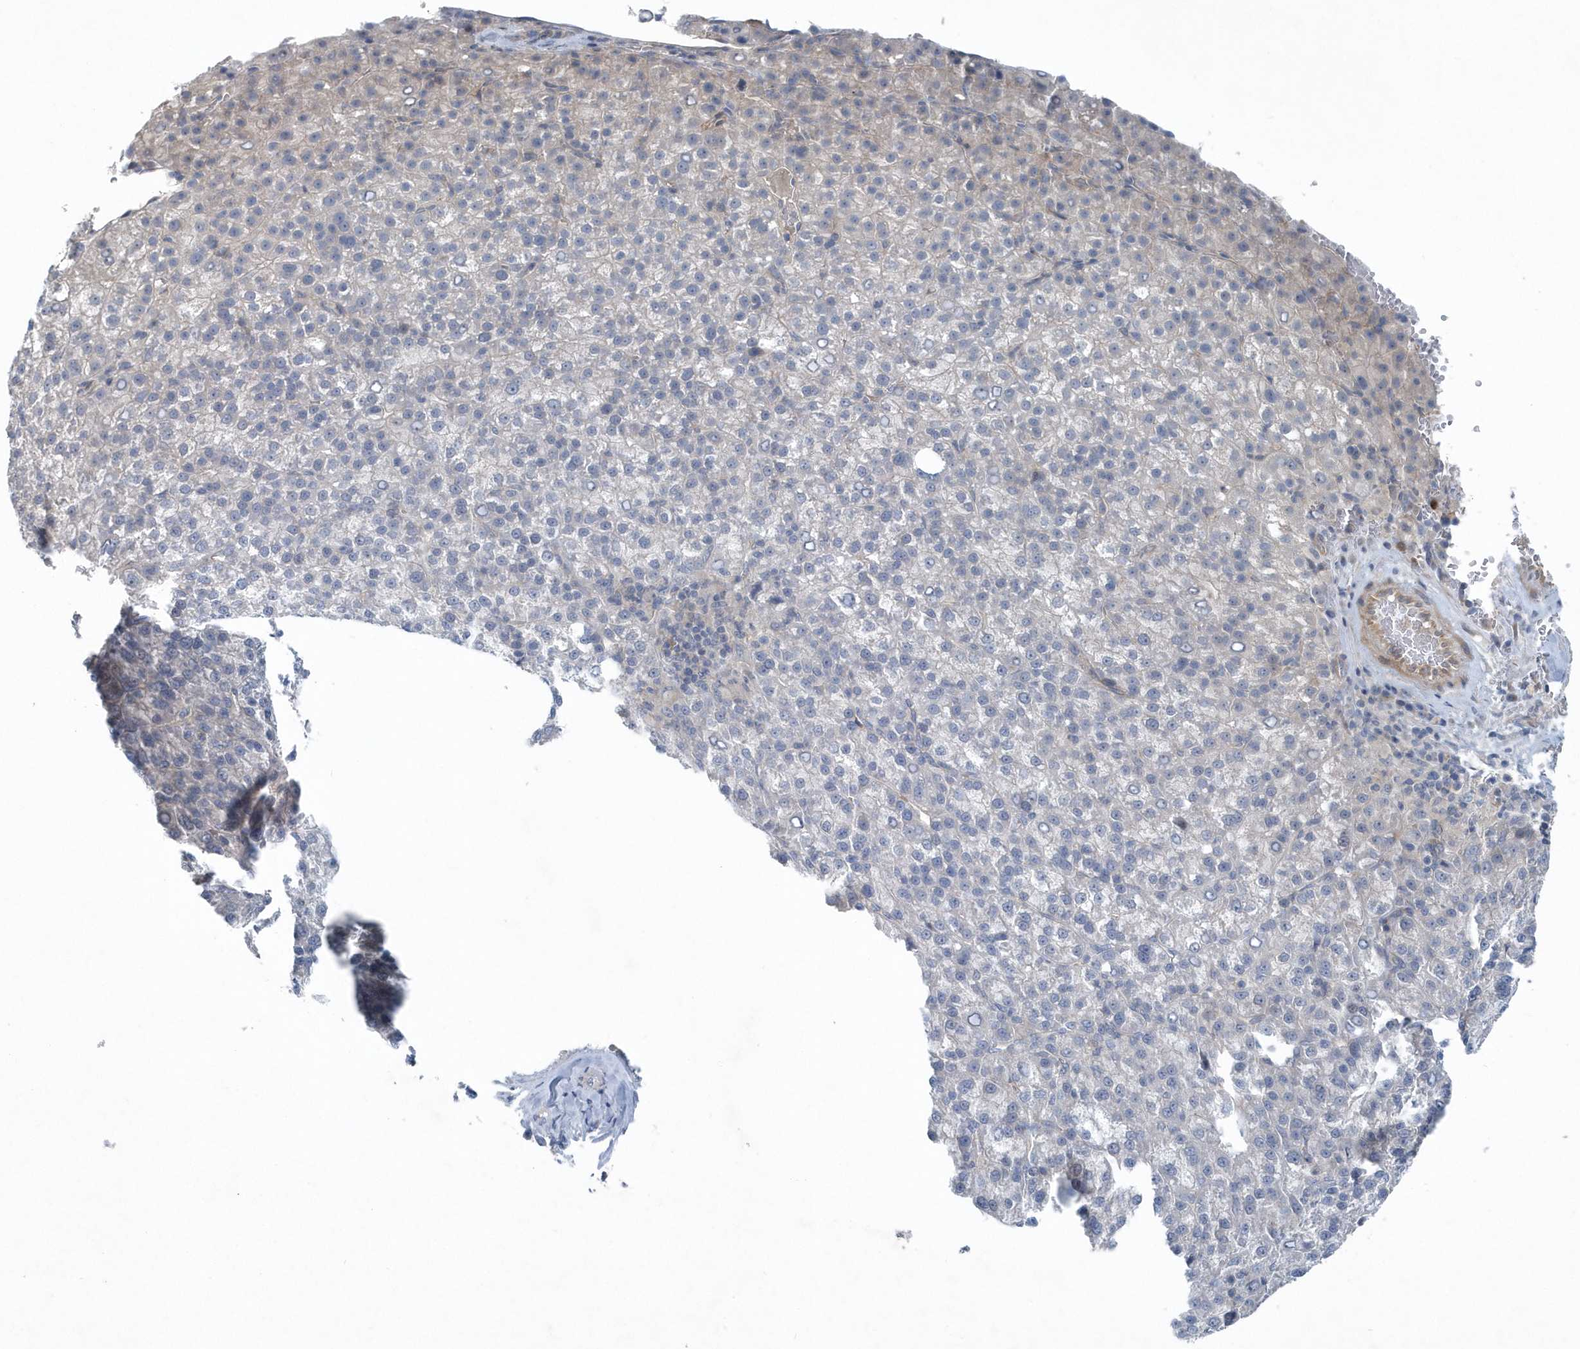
{"staining": {"intensity": "negative", "quantity": "none", "location": "none"}, "tissue": "liver cancer", "cell_type": "Tumor cells", "image_type": "cancer", "snomed": [{"axis": "morphology", "description": "Carcinoma, Hepatocellular, NOS"}, {"axis": "topography", "description": "Liver"}], "caption": "Immunohistochemistry (IHC) micrograph of neoplastic tissue: liver cancer (hepatocellular carcinoma) stained with DAB (3,3'-diaminobenzidine) exhibits no significant protein expression in tumor cells.", "gene": "MCC", "patient": {"sex": "female", "age": 58}}